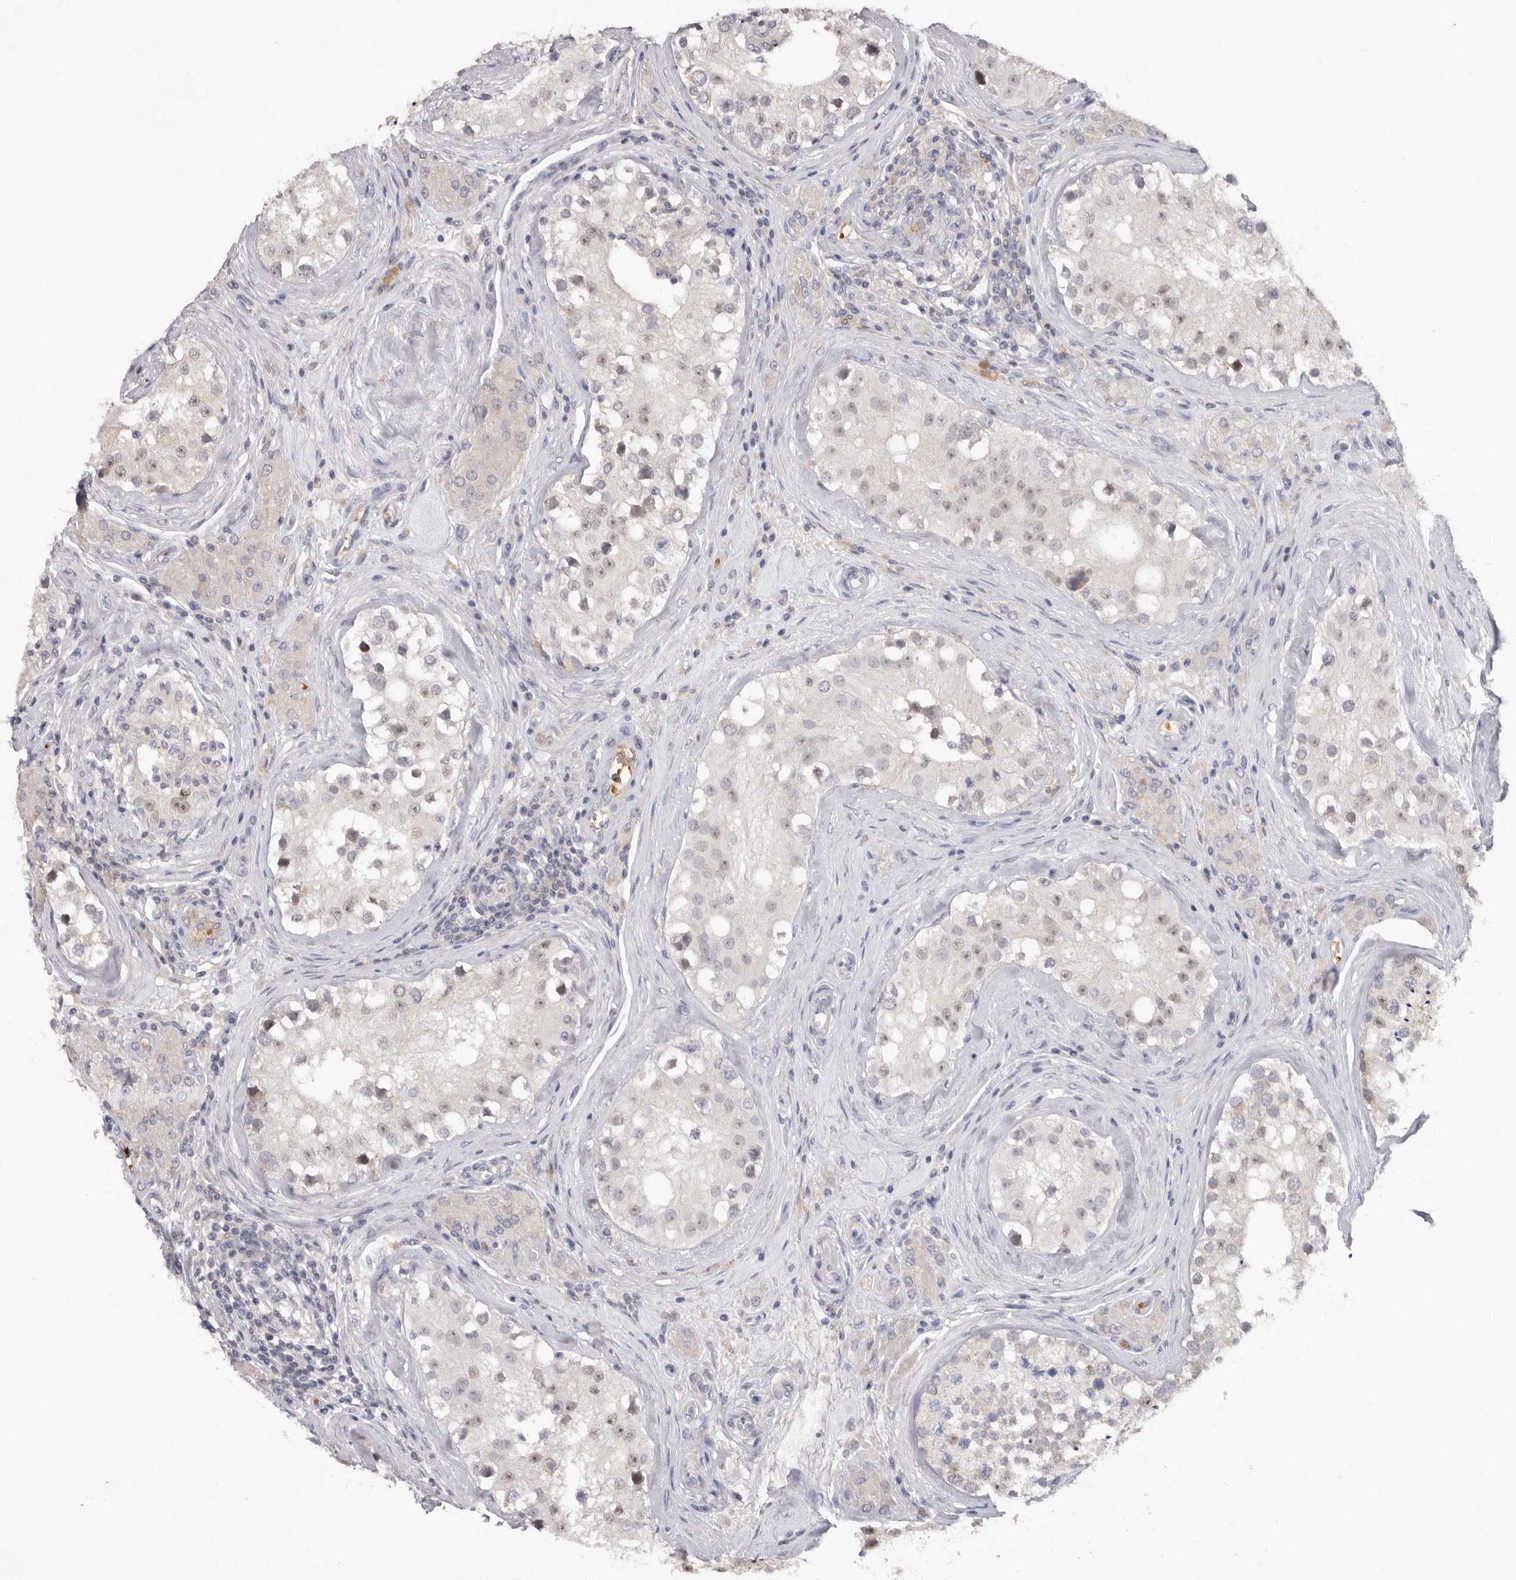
{"staining": {"intensity": "weak", "quantity": "<25%", "location": "cytoplasmic/membranous"}, "tissue": "testis", "cell_type": "Cells in seminiferous ducts", "image_type": "normal", "snomed": [{"axis": "morphology", "description": "Normal tissue, NOS"}, {"axis": "topography", "description": "Testis"}], "caption": "DAB immunohistochemical staining of unremarkable testis exhibits no significant staining in cells in seminiferous ducts.", "gene": "TNR", "patient": {"sex": "male", "age": 46}}